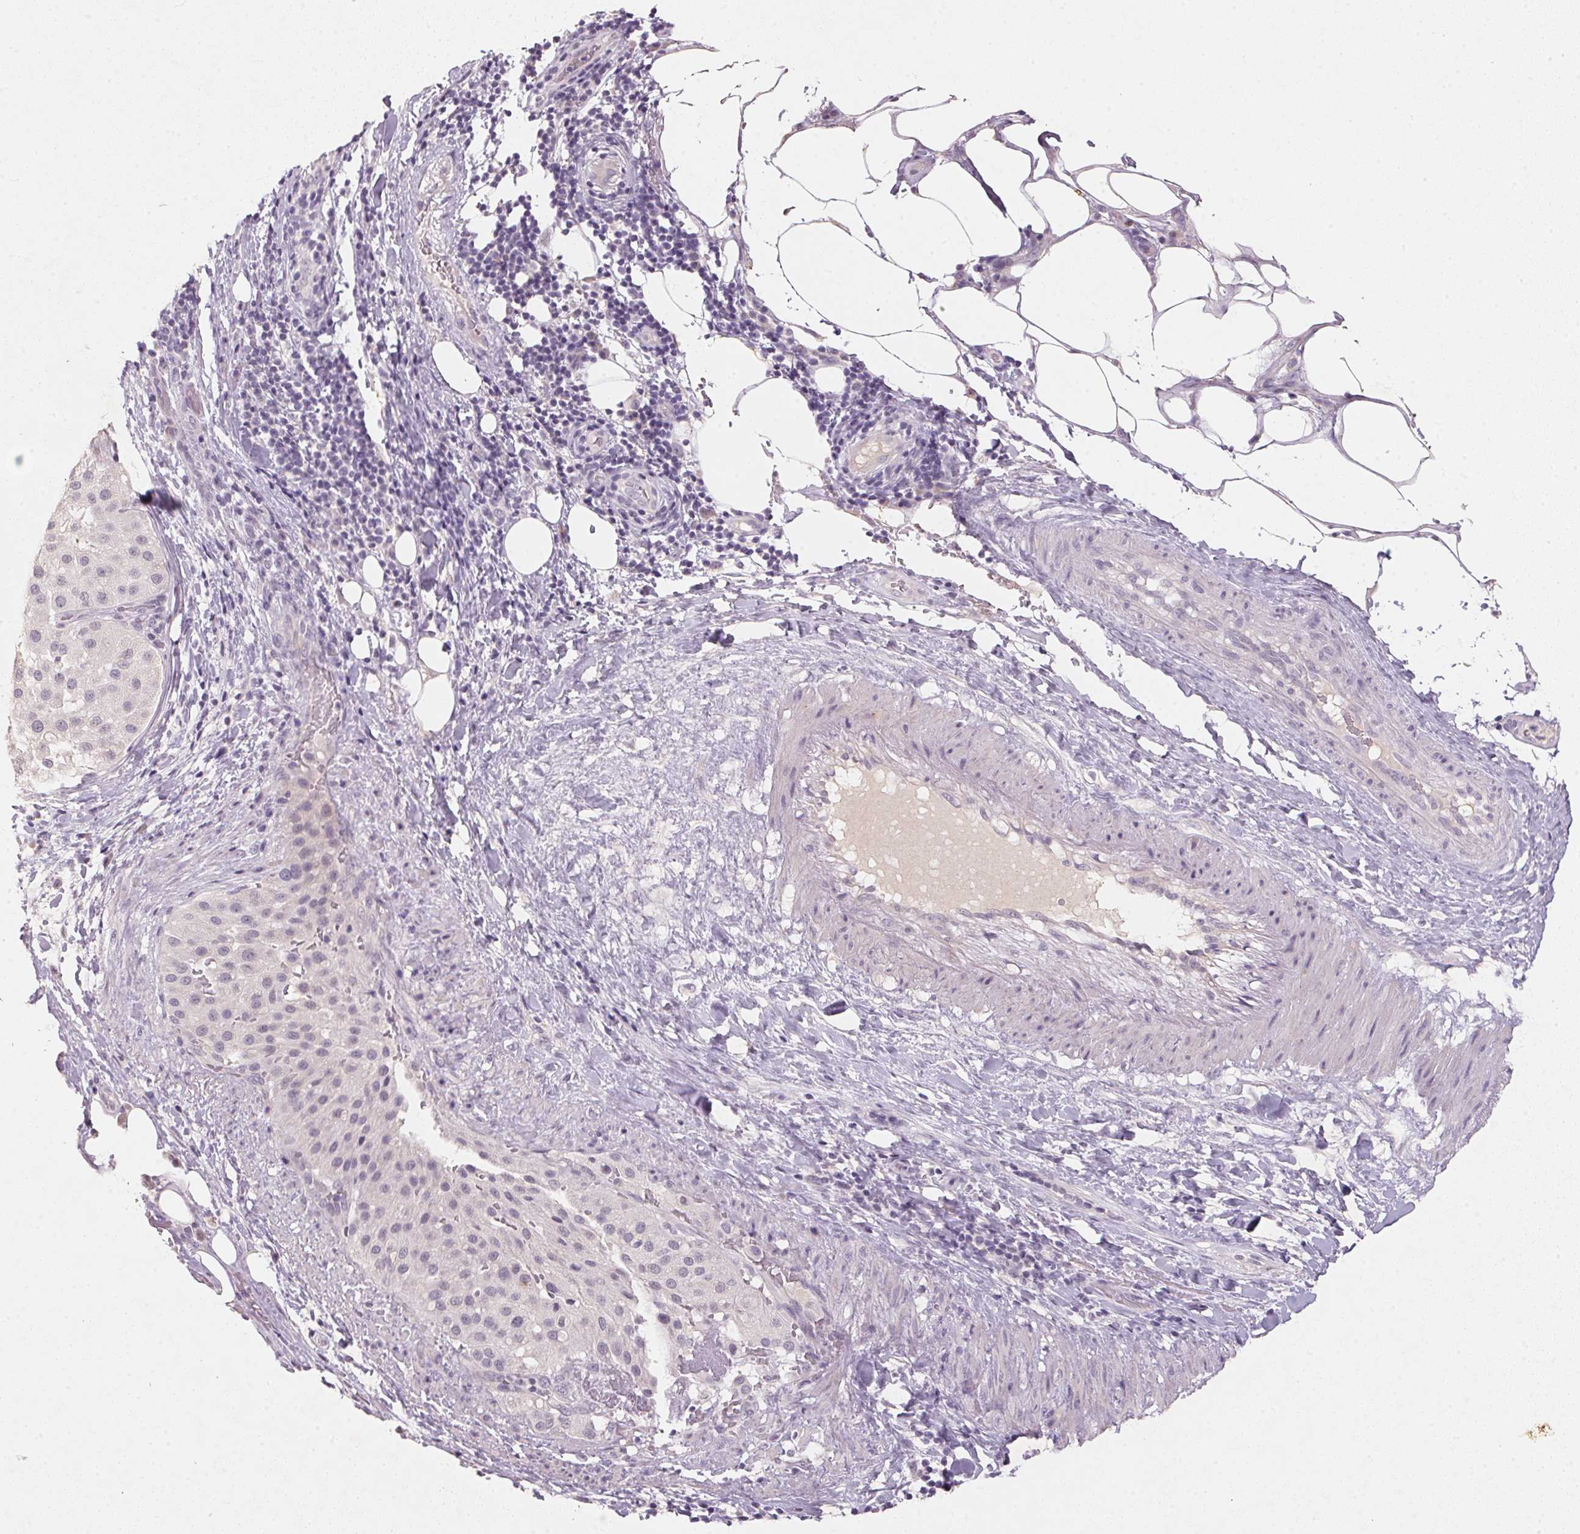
{"staining": {"intensity": "negative", "quantity": "none", "location": "none"}, "tissue": "melanoma", "cell_type": "Tumor cells", "image_type": "cancer", "snomed": [{"axis": "morphology", "description": "Malignant melanoma, Metastatic site"}, {"axis": "topography", "description": "Smooth muscle"}], "caption": "A micrograph of melanoma stained for a protein shows no brown staining in tumor cells.", "gene": "CXCL5", "patient": {"sex": "male", "age": 41}}